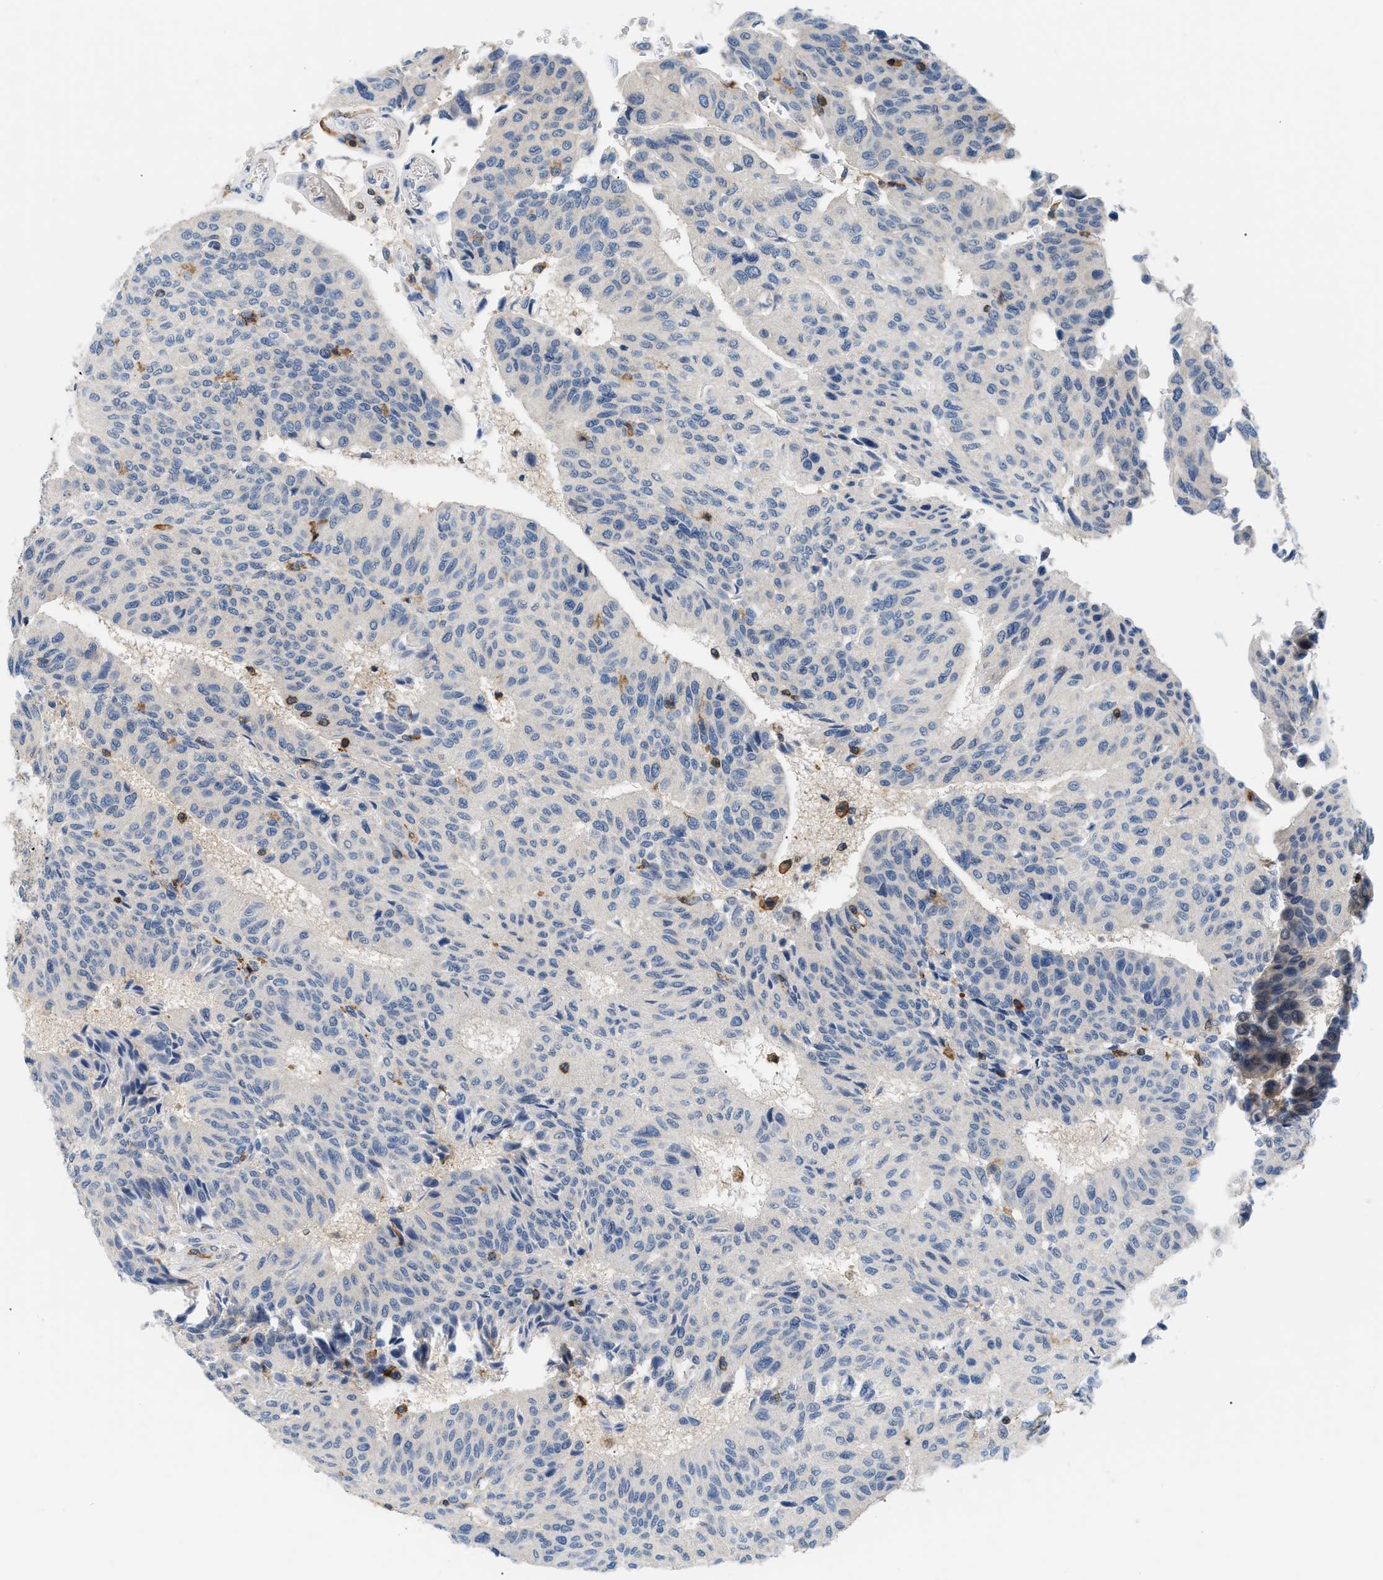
{"staining": {"intensity": "negative", "quantity": "none", "location": "none"}, "tissue": "urothelial cancer", "cell_type": "Tumor cells", "image_type": "cancer", "snomed": [{"axis": "morphology", "description": "Urothelial carcinoma, High grade"}, {"axis": "topography", "description": "Urinary bladder"}], "caption": "A high-resolution photomicrograph shows immunohistochemistry staining of high-grade urothelial carcinoma, which demonstrates no significant expression in tumor cells.", "gene": "INPP5D", "patient": {"sex": "male", "age": 66}}